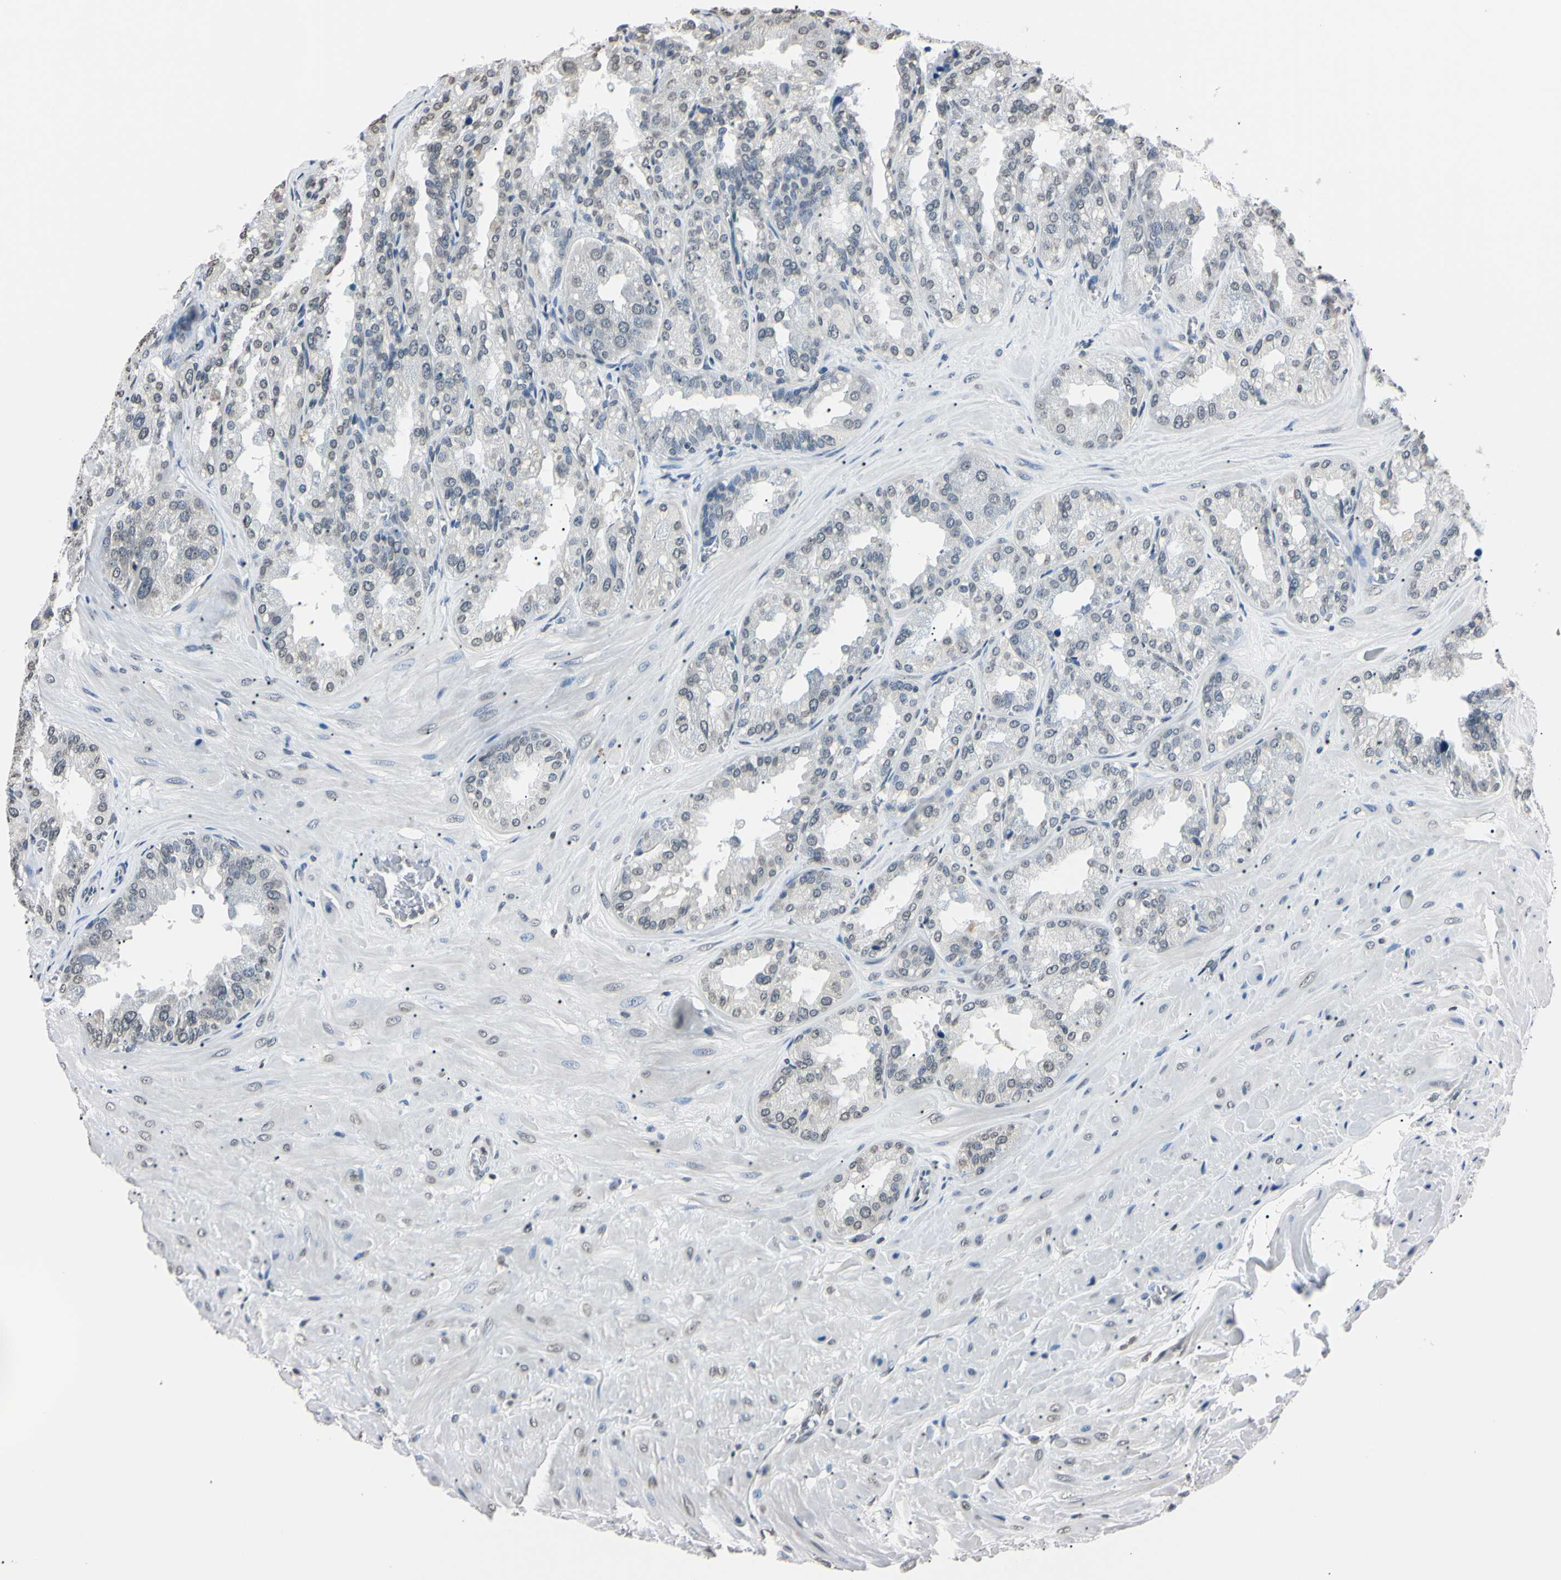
{"staining": {"intensity": "weak", "quantity": "<25%", "location": "nuclear"}, "tissue": "seminal vesicle", "cell_type": "Glandular cells", "image_type": "normal", "snomed": [{"axis": "morphology", "description": "Normal tissue, NOS"}, {"axis": "topography", "description": "Prostate"}, {"axis": "topography", "description": "Seminal veicle"}], "caption": "High magnification brightfield microscopy of unremarkable seminal vesicle stained with DAB (brown) and counterstained with hematoxylin (blue): glandular cells show no significant expression.", "gene": "CDC45", "patient": {"sex": "male", "age": 51}}